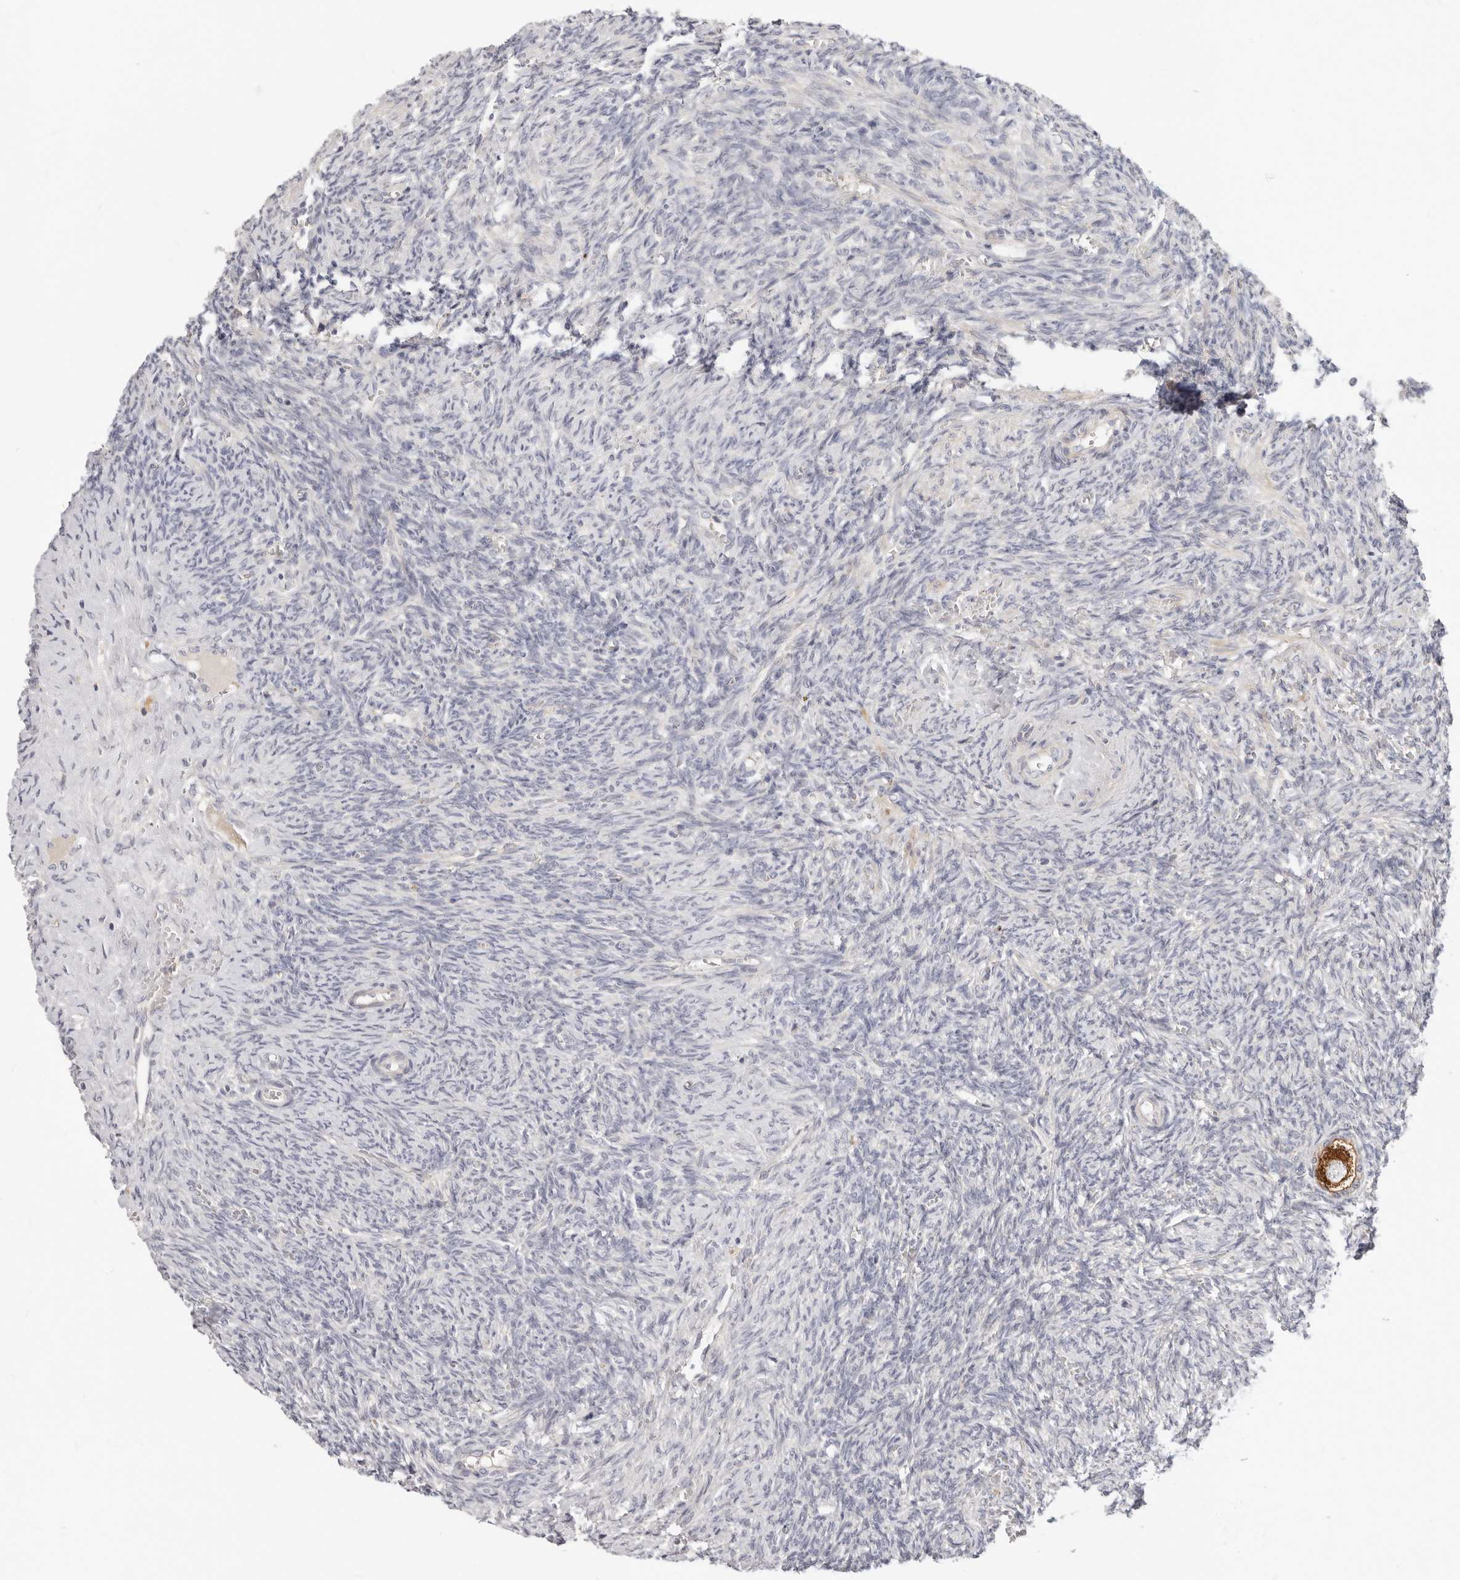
{"staining": {"intensity": "strong", "quantity": ">75%", "location": "cytoplasmic/membranous"}, "tissue": "ovary", "cell_type": "Follicle cells", "image_type": "normal", "snomed": [{"axis": "morphology", "description": "Normal tissue, NOS"}, {"axis": "topography", "description": "Ovary"}], "caption": "Immunohistochemistry (IHC) photomicrograph of unremarkable ovary: ovary stained using IHC displays high levels of strong protein expression localized specifically in the cytoplasmic/membranous of follicle cells, appearing as a cytoplasmic/membranous brown color.", "gene": "TFB2M", "patient": {"sex": "female", "age": 41}}